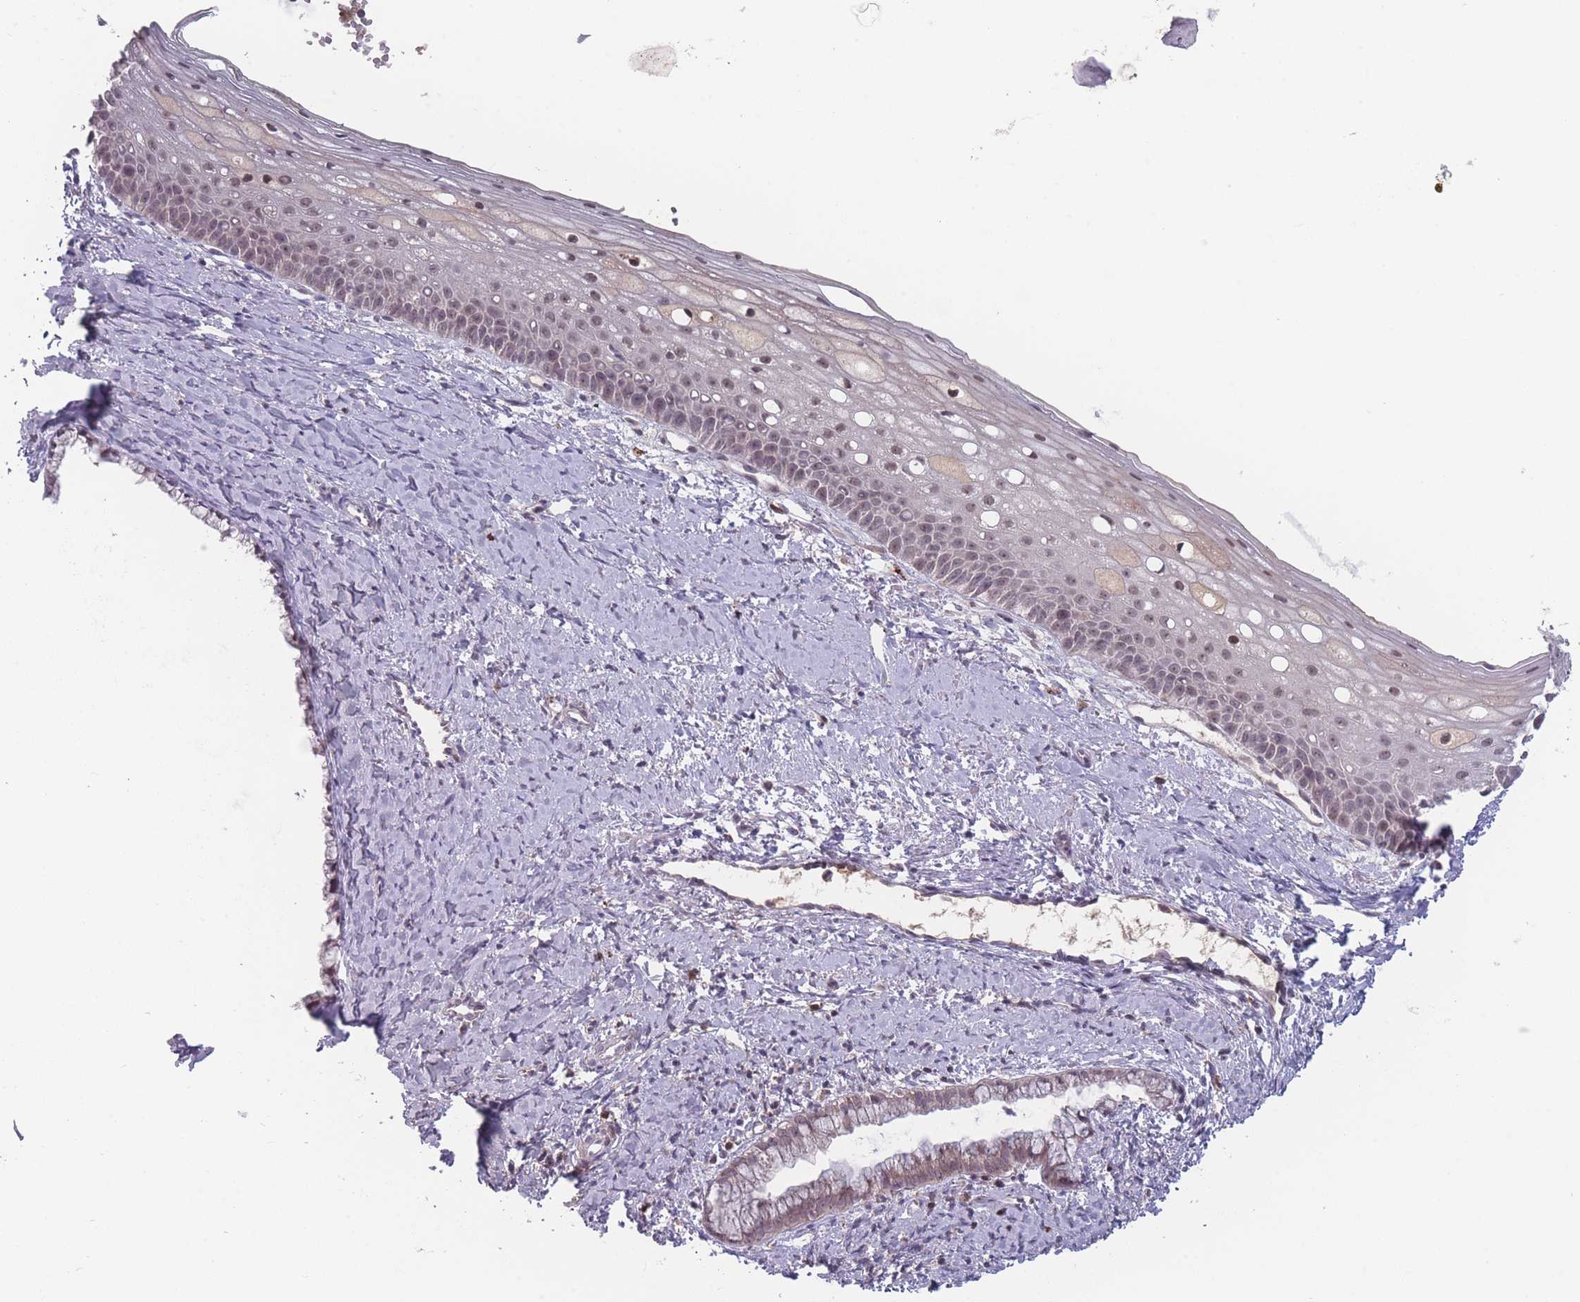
{"staining": {"intensity": "weak", "quantity": ">75%", "location": "cytoplasmic/membranous"}, "tissue": "cervix", "cell_type": "Glandular cells", "image_type": "normal", "snomed": [{"axis": "morphology", "description": "Normal tissue, NOS"}, {"axis": "topography", "description": "Cervix"}], "caption": "Cervix stained with DAB immunohistochemistry (IHC) shows low levels of weak cytoplasmic/membranous staining in approximately >75% of glandular cells.", "gene": "TMEM232", "patient": {"sex": "female", "age": 57}}